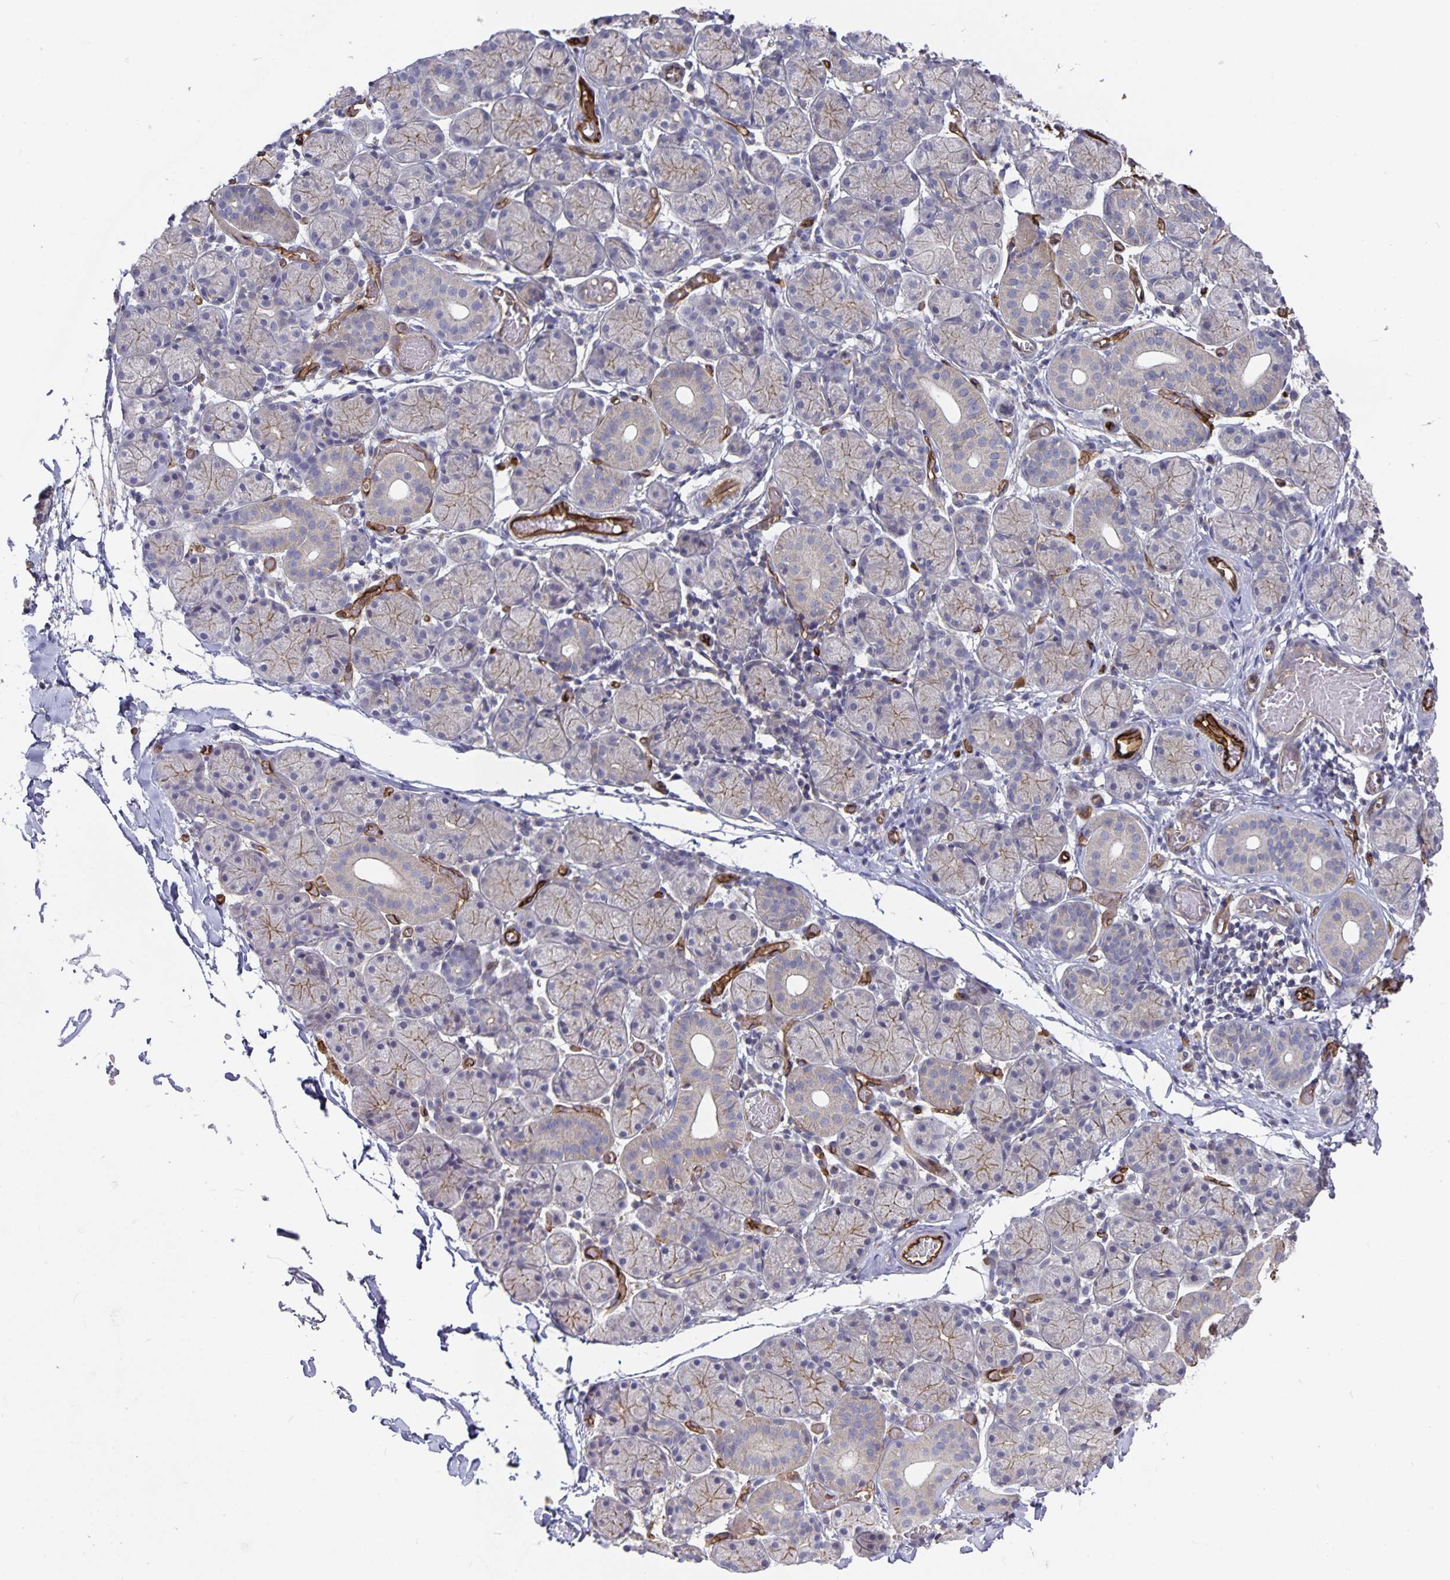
{"staining": {"intensity": "weak", "quantity": "<25%", "location": "cytoplasmic/membranous"}, "tissue": "salivary gland", "cell_type": "Glandular cells", "image_type": "normal", "snomed": [{"axis": "morphology", "description": "Normal tissue, NOS"}, {"axis": "topography", "description": "Salivary gland"}], "caption": "DAB (3,3'-diaminobenzidine) immunohistochemical staining of normal salivary gland demonstrates no significant staining in glandular cells. (Stains: DAB IHC with hematoxylin counter stain, Microscopy: brightfield microscopy at high magnification).", "gene": "PODXL", "patient": {"sex": "female", "age": 24}}